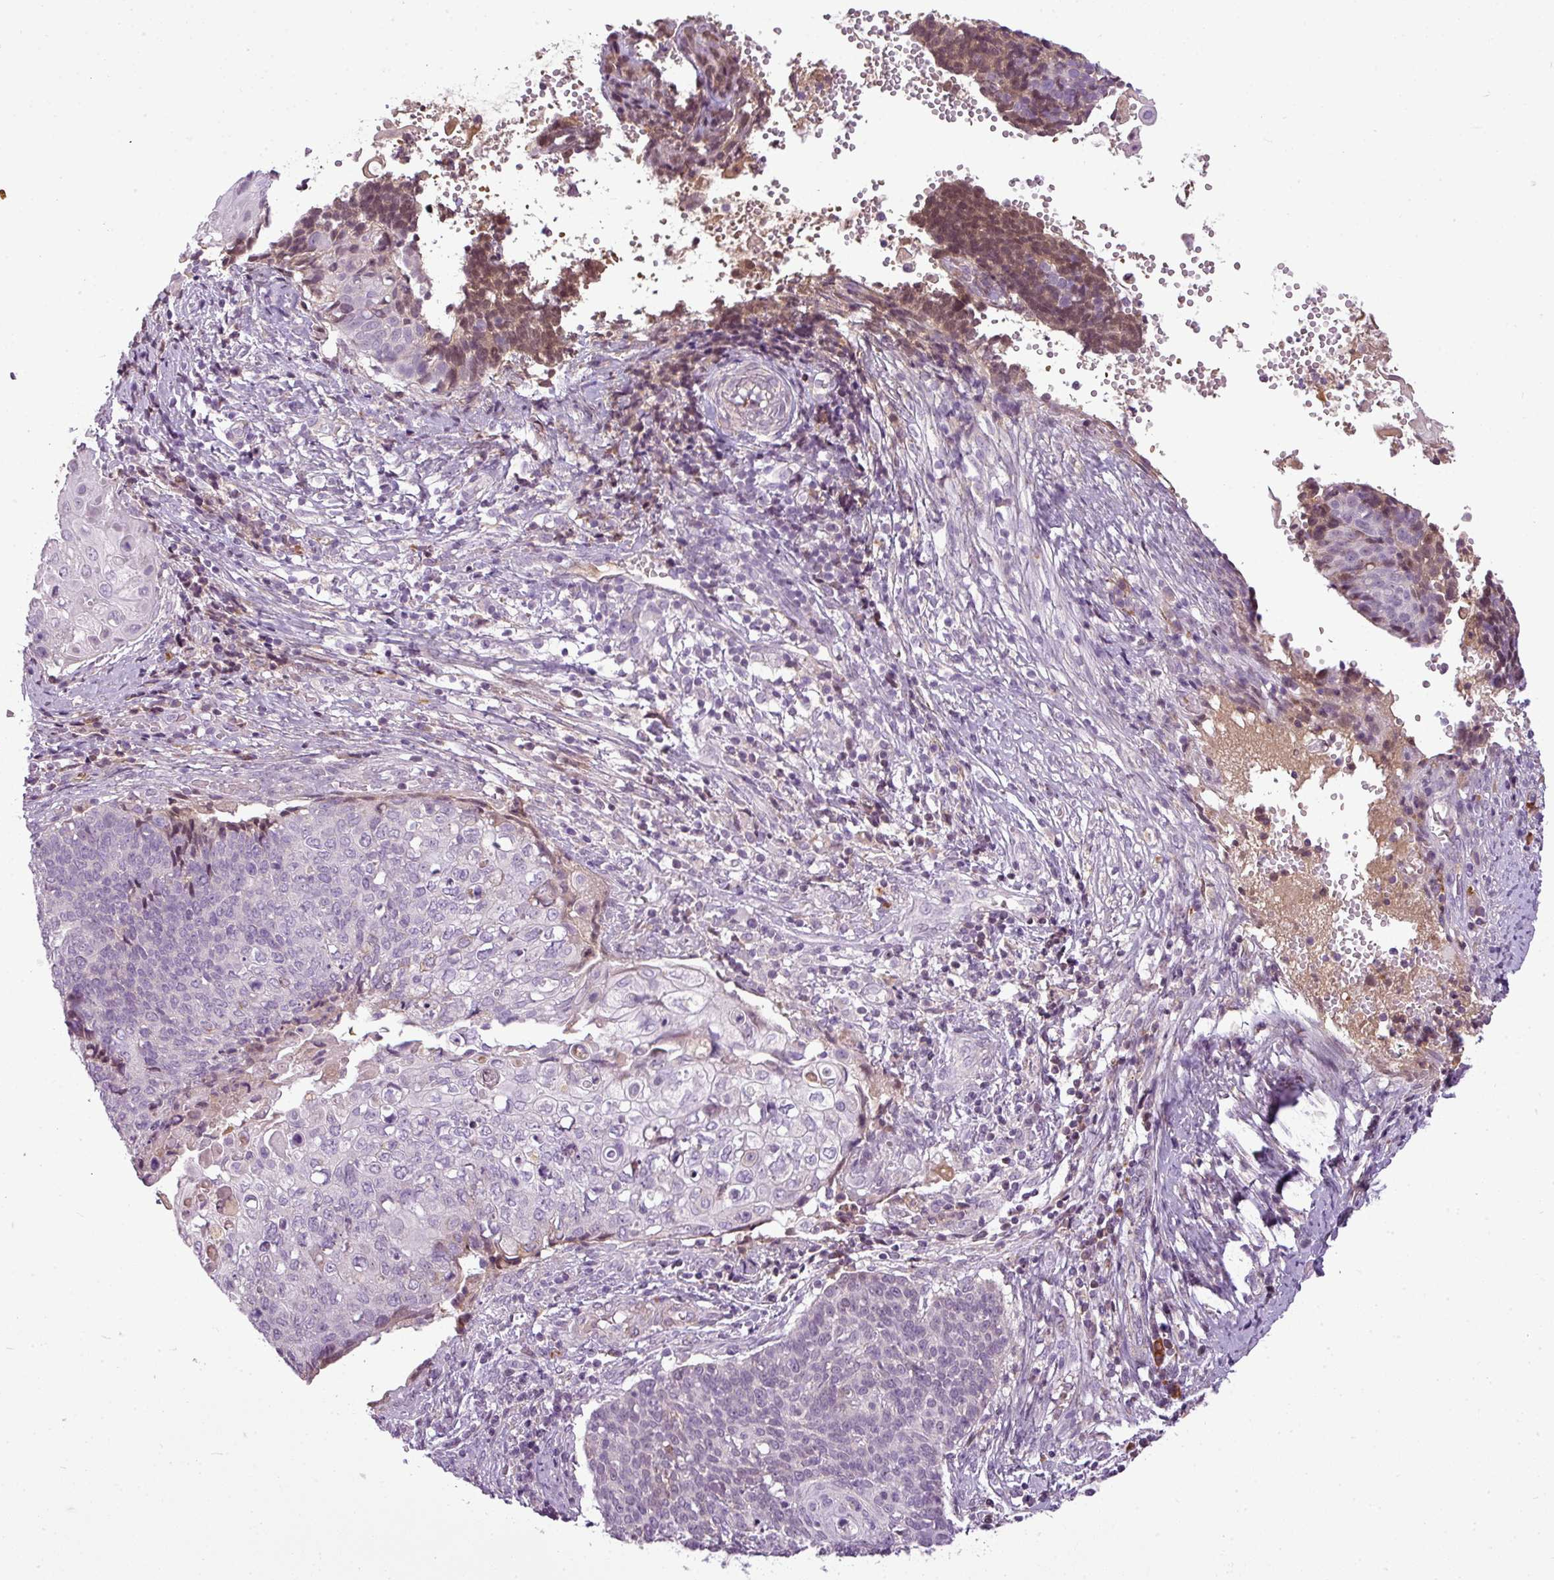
{"staining": {"intensity": "moderate", "quantity": "<25%", "location": "cytoplasmic/membranous,nuclear"}, "tissue": "cervical cancer", "cell_type": "Tumor cells", "image_type": "cancer", "snomed": [{"axis": "morphology", "description": "Squamous cell carcinoma, NOS"}, {"axis": "topography", "description": "Cervix"}], "caption": "Immunohistochemistry staining of squamous cell carcinoma (cervical), which reveals low levels of moderate cytoplasmic/membranous and nuclear positivity in about <25% of tumor cells indicating moderate cytoplasmic/membranous and nuclear protein expression. The staining was performed using DAB (brown) for protein detection and nuclei were counterstained in hematoxylin (blue).", "gene": "C4B", "patient": {"sex": "female", "age": 39}}